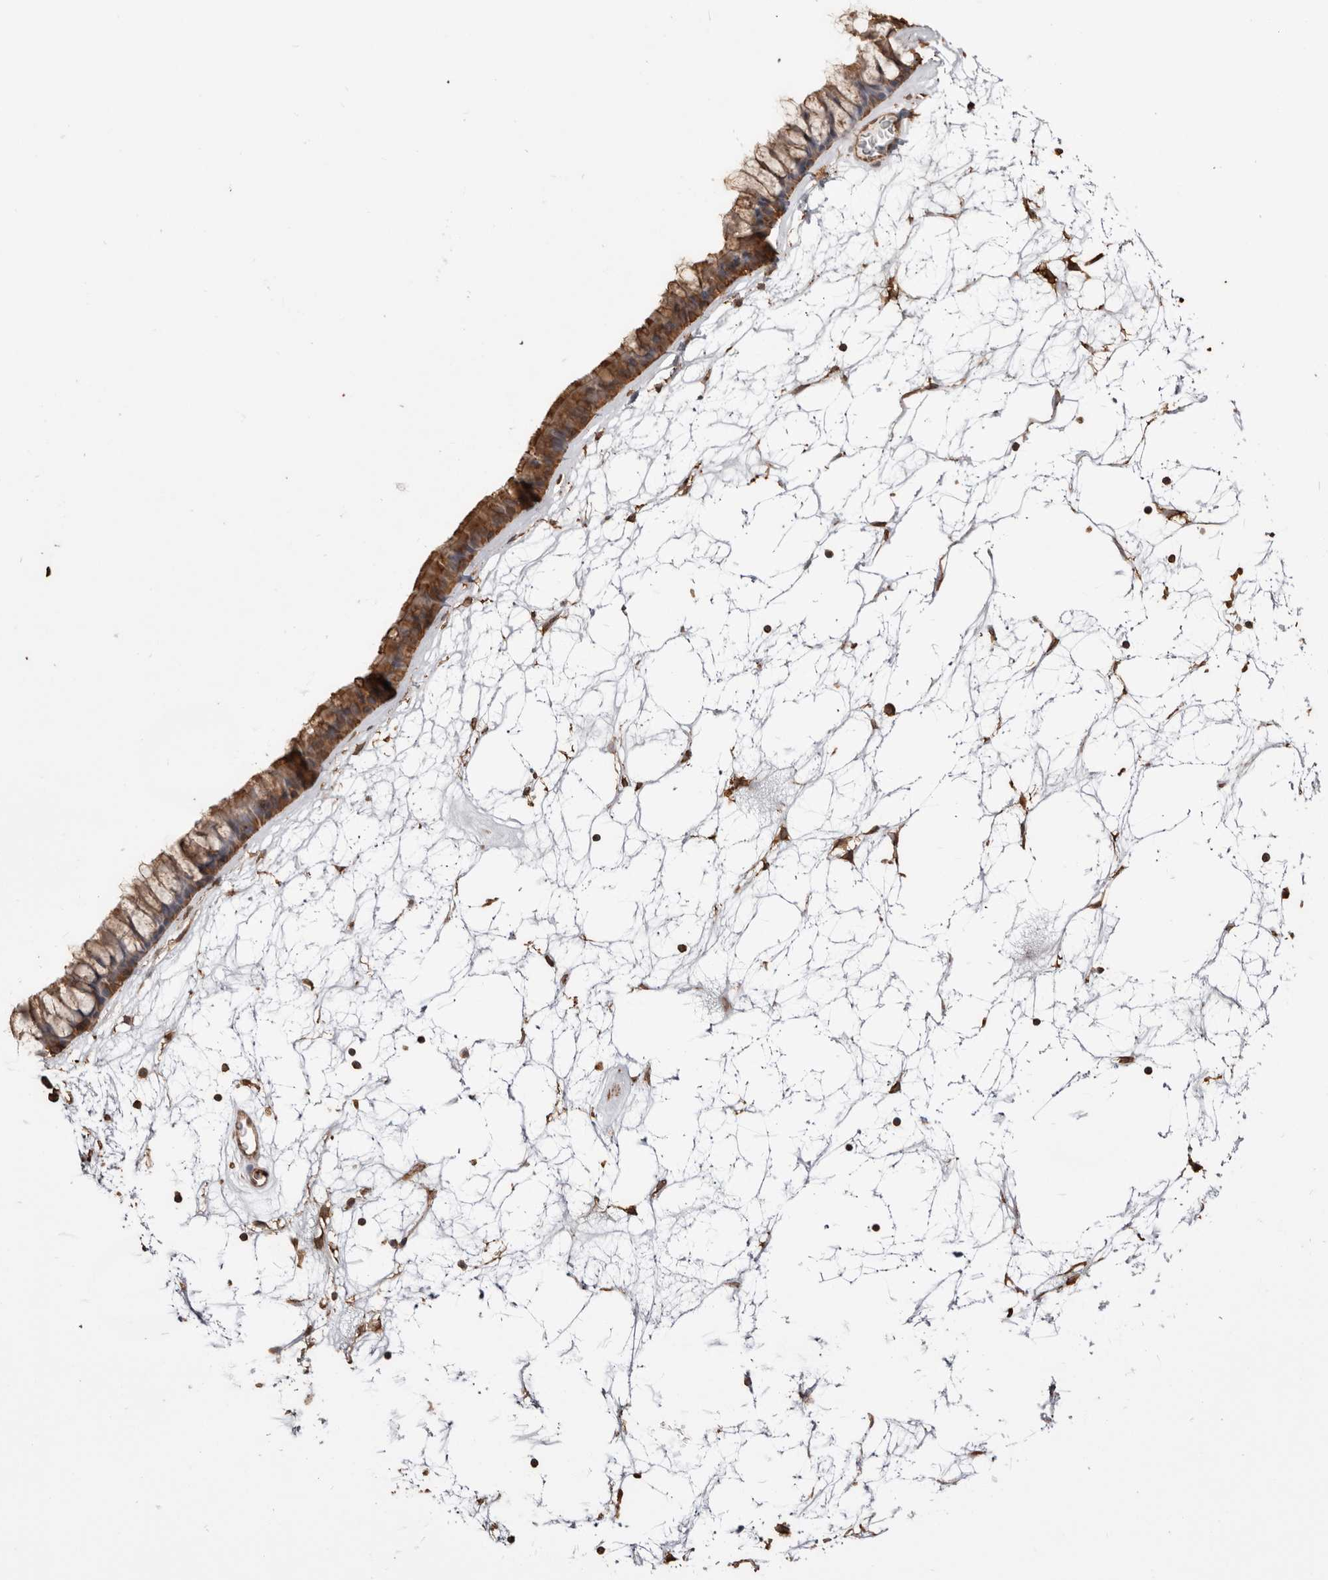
{"staining": {"intensity": "moderate", "quantity": ">75%", "location": "cytoplasmic/membranous"}, "tissue": "nasopharynx", "cell_type": "Respiratory epithelial cells", "image_type": "normal", "snomed": [{"axis": "morphology", "description": "Normal tissue, NOS"}, {"axis": "topography", "description": "Nasopharynx"}], "caption": "Immunohistochemical staining of unremarkable nasopharynx shows moderate cytoplasmic/membranous protein staining in approximately >75% of respiratory epithelial cells.", "gene": "PKM", "patient": {"sex": "male", "age": 64}}